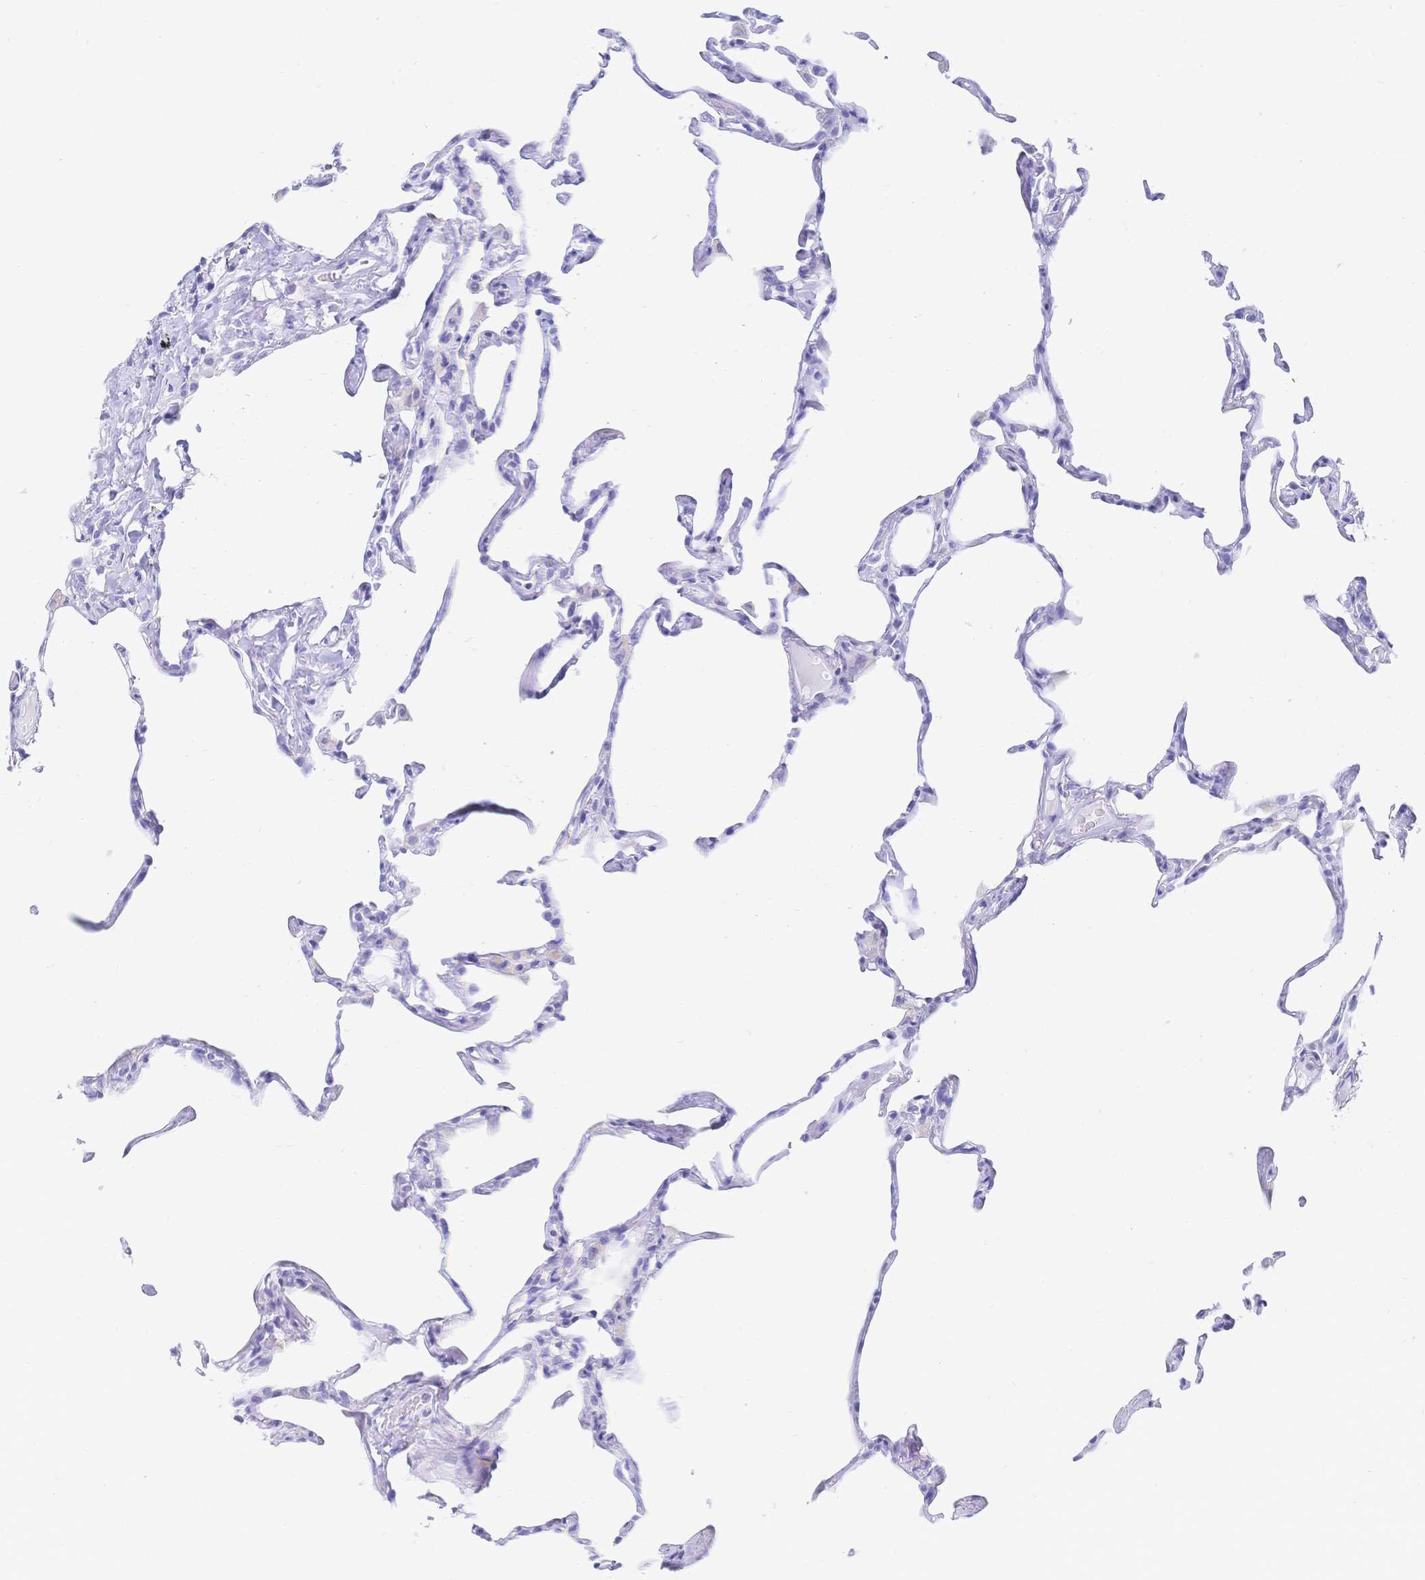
{"staining": {"intensity": "negative", "quantity": "none", "location": "none"}, "tissue": "lung", "cell_type": "Alveolar cells", "image_type": "normal", "snomed": [{"axis": "morphology", "description": "Normal tissue, NOS"}, {"axis": "topography", "description": "Lung"}], "caption": "IHC micrograph of unremarkable human lung stained for a protein (brown), which reveals no positivity in alveolar cells. (Brightfield microscopy of DAB (3,3'-diaminobenzidine) immunohistochemistry at high magnification).", "gene": "MEP1B", "patient": {"sex": "male", "age": 65}}